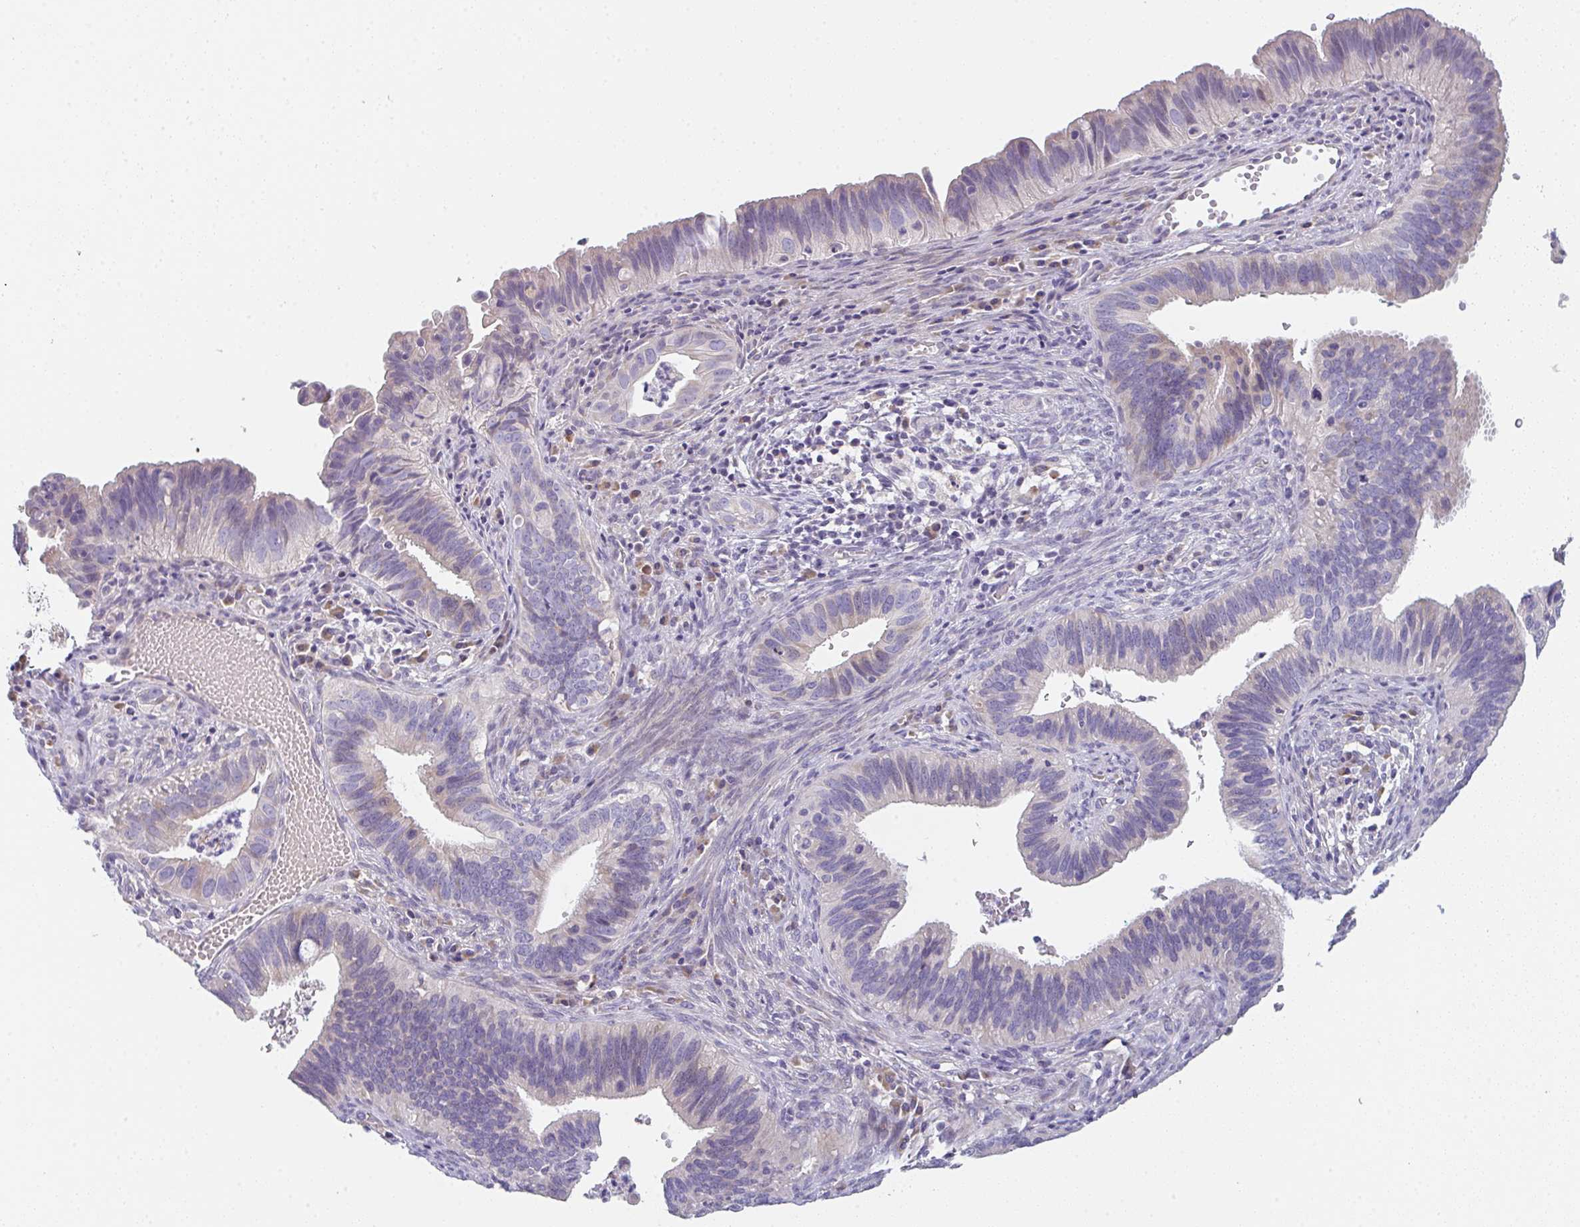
{"staining": {"intensity": "weak", "quantity": "<25%", "location": "cytoplasmic/membranous"}, "tissue": "cervical cancer", "cell_type": "Tumor cells", "image_type": "cancer", "snomed": [{"axis": "morphology", "description": "Adenocarcinoma, NOS"}, {"axis": "topography", "description": "Cervix"}], "caption": "Human cervical adenocarcinoma stained for a protein using IHC shows no positivity in tumor cells.", "gene": "CACNA1S", "patient": {"sex": "female", "age": 42}}